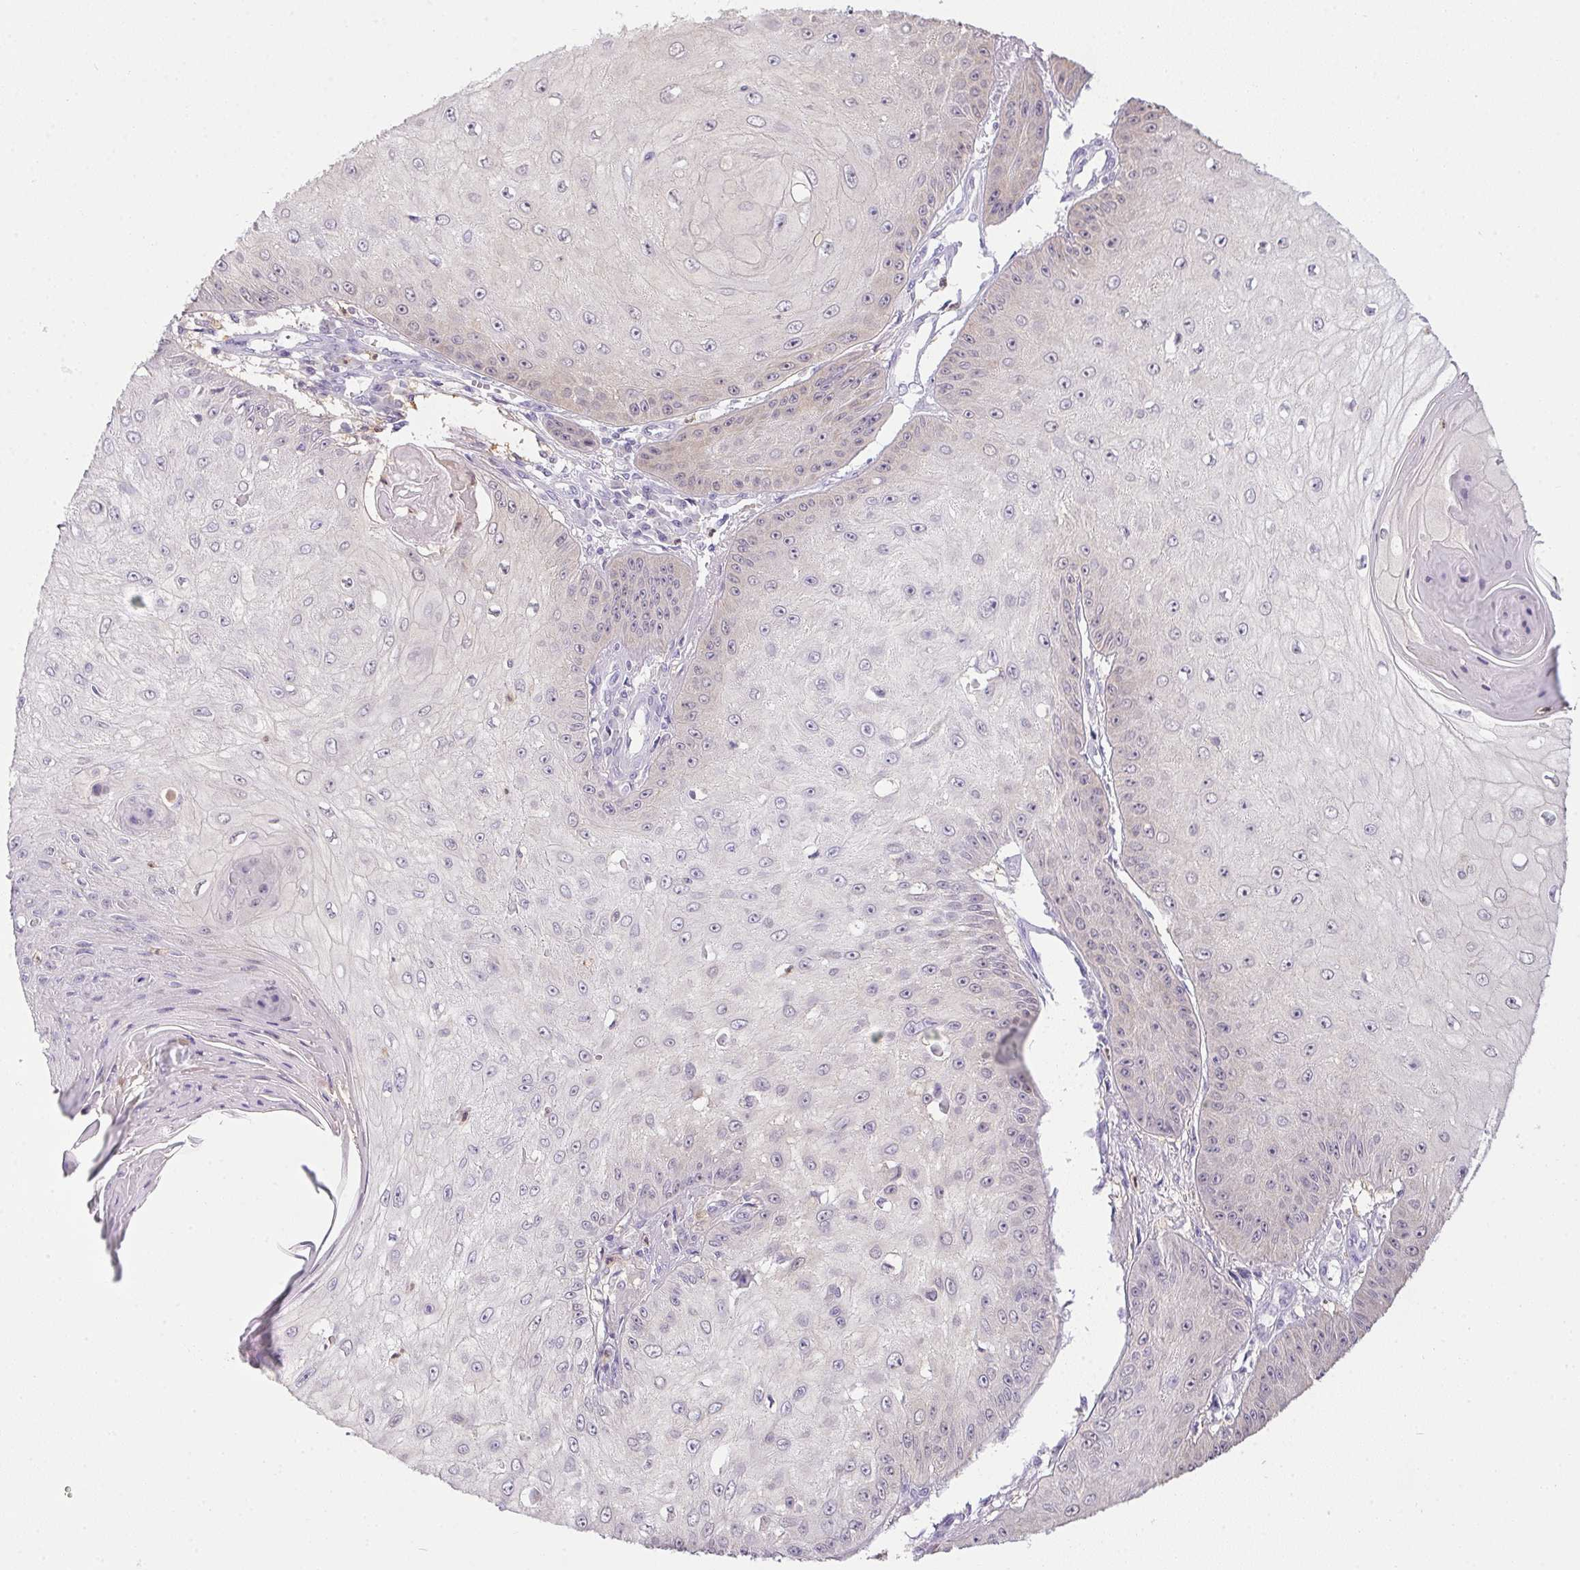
{"staining": {"intensity": "negative", "quantity": "none", "location": "none"}, "tissue": "skin cancer", "cell_type": "Tumor cells", "image_type": "cancer", "snomed": [{"axis": "morphology", "description": "Squamous cell carcinoma, NOS"}, {"axis": "topography", "description": "Skin"}], "caption": "Immunohistochemistry of skin cancer (squamous cell carcinoma) shows no staining in tumor cells.", "gene": "DNAJC5G", "patient": {"sex": "male", "age": 70}}